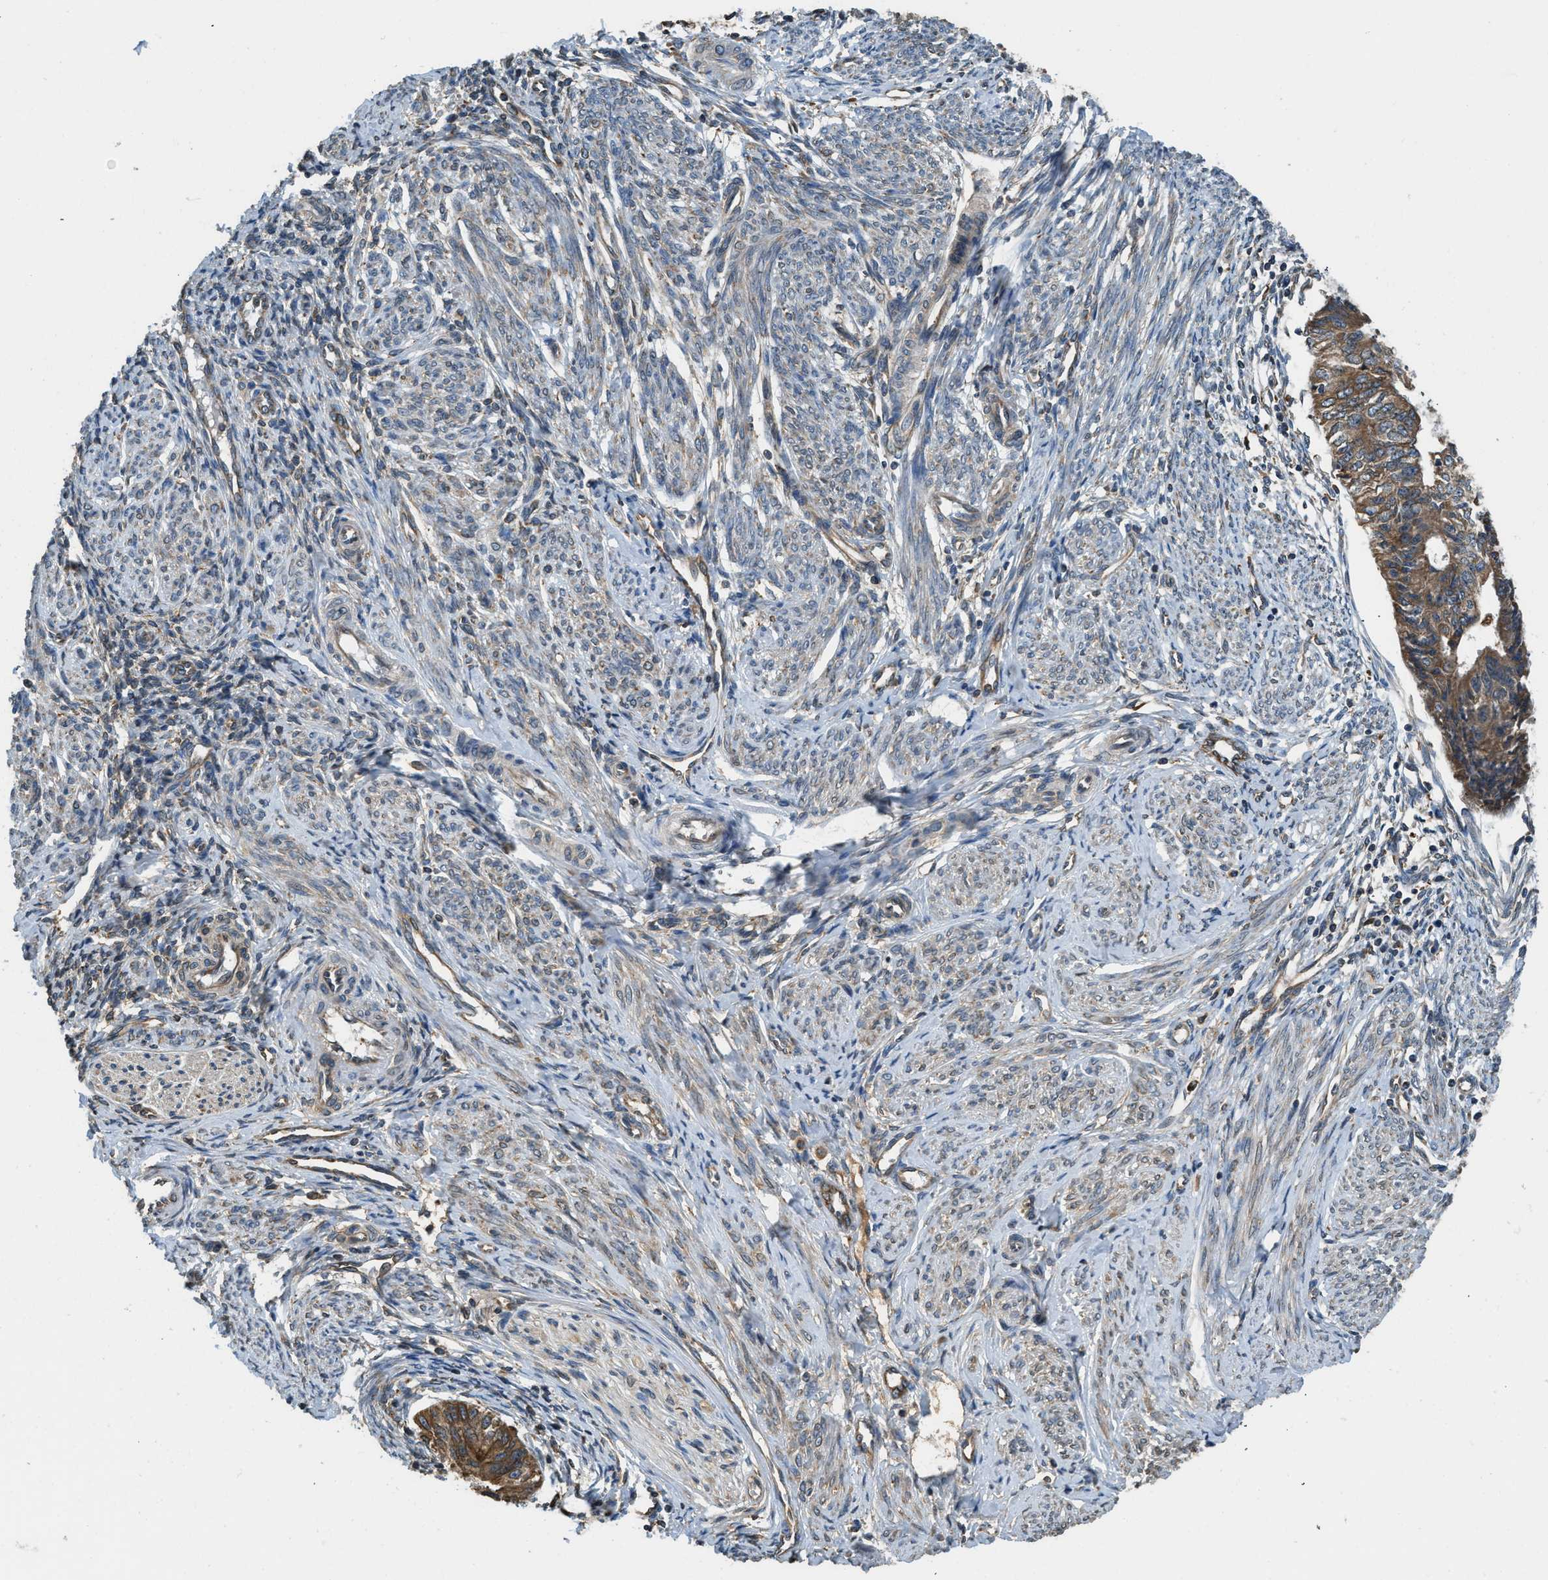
{"staining": {"intensity": "moderate", "quantity": ">75%", "location": "cytoplasmic/membranous"}, "tissue": "endometrial cancer", "cell_type": "Tumor cells", "image_type": "cancer", "snomed": [{"axis": "morphology", "description": "Adenocarcinoma, NOS"}, {"axis": "topography", "description": "Endometrium"}], "caption": "High-magnification brightfield microscopy of endometrial adenocarcinoma stained with DAB (brown) and counterstained with hematoxylin (blue). tumor cells exhibit moderate cytoplasmic/membranous positivity is present in approximately>75% of cells.", "gene": "BCAP31", "patient": {"sex": "female", "age": 32}}